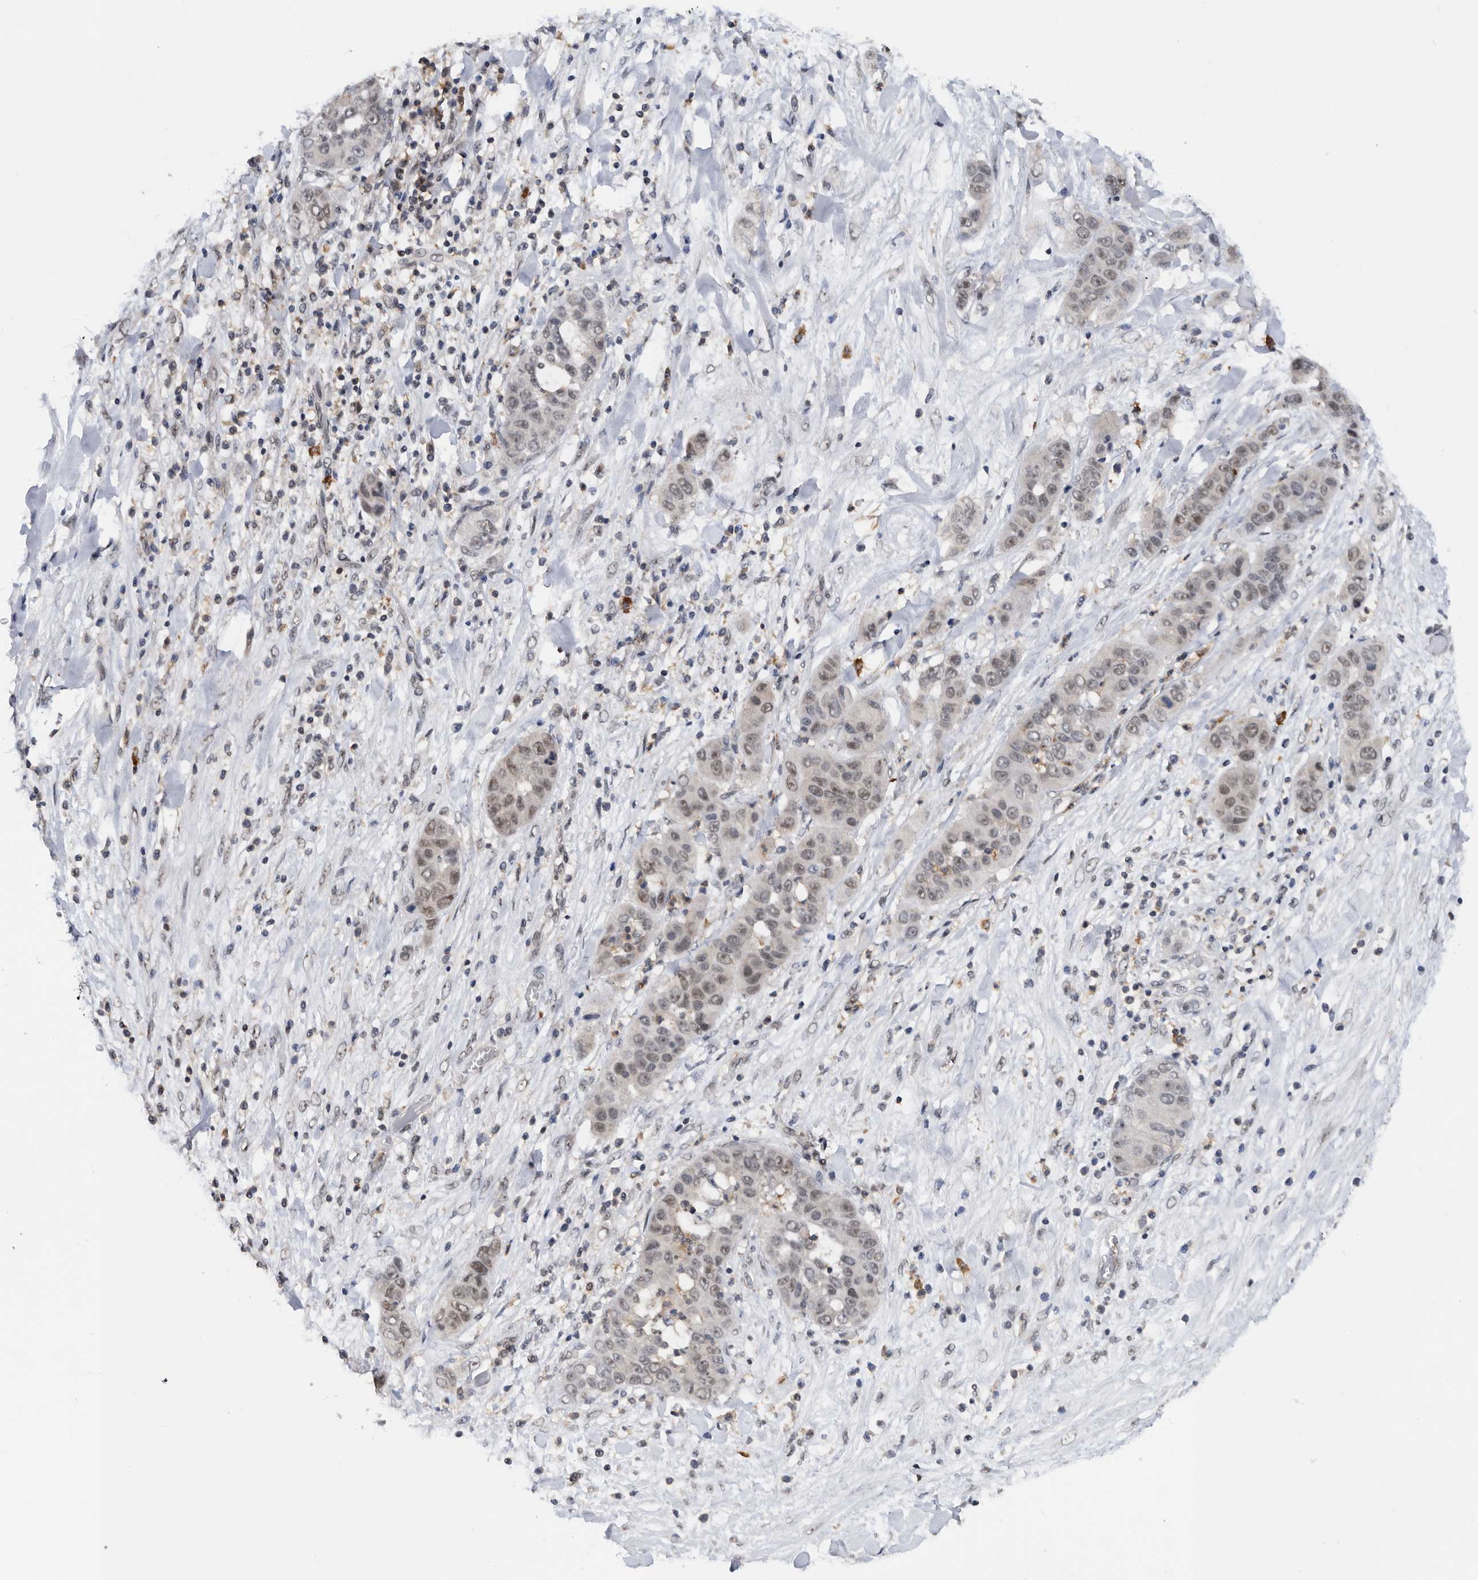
{"staining": {"intensity": "weak", "quantity": "25%-75%", "location": "nuclear"}, "tissue": "liver cancer", "cell_type": "Tumor cells", "image_type": "cancer", "snomed": [{"axis": "morphology", "description": "Cholangiocarcinoma"}, {"axis": "topography", "description": "Liver"}], "caption": "Immunohistochemistry photomicrograph of cholangiocarcinoma (liver) stained for a protein (brown), which exhibits low levels of weak nuclear staining in about 25%-75% of tumor cells.", "gene": "ZNF260", "patient": {"sex": "female", "age": 52}}